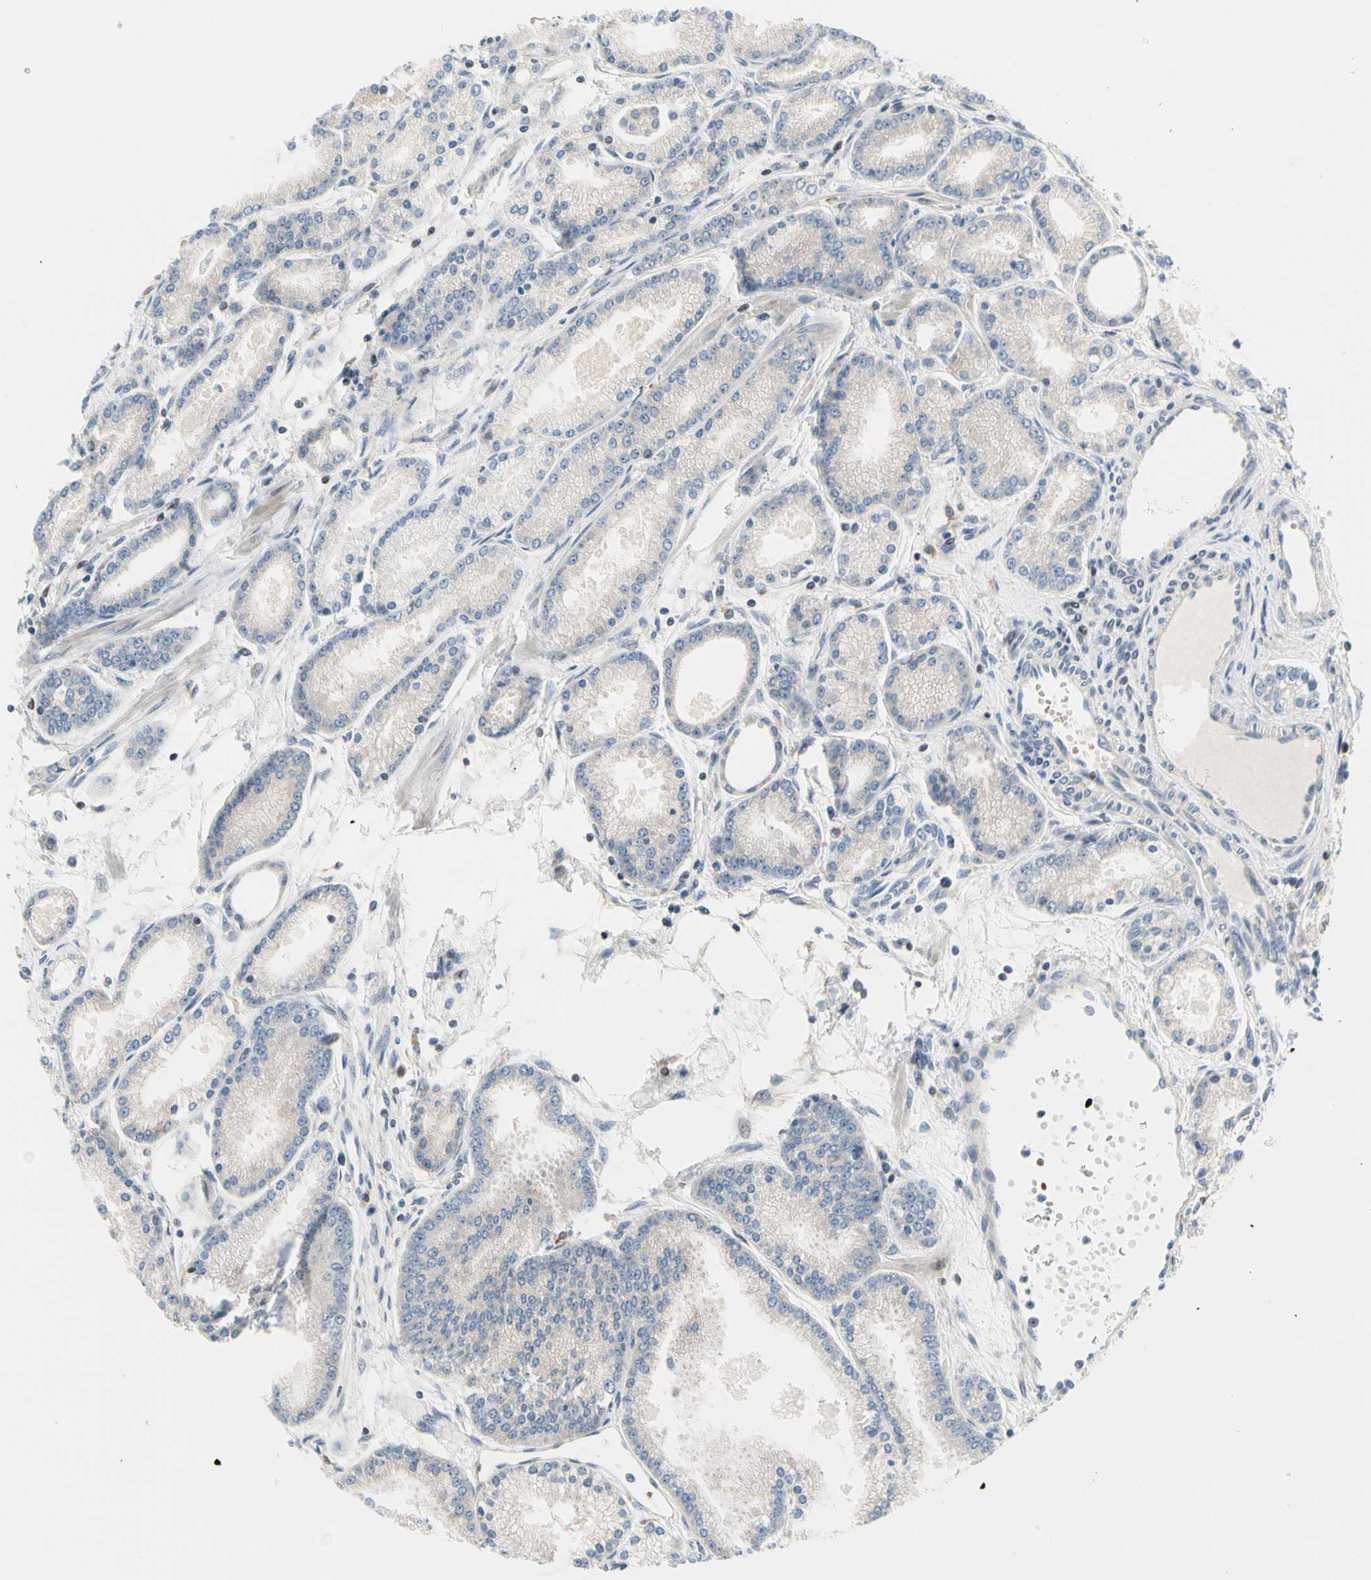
{"staining": {"intensity": "negative", "quantity": "none", "location": "none"}, "tissue": "prostate cancer", "cell_type": "Tumor cells", "image_type": "cancer", "snomed": [{"axis": "morphology", "description": "Adenocarcinoma, High grade"}, {"axis": "topography", "description": "Prostate"}], "caption": "Human prostate cancer stained for a protein using IHC shows no positivity in tumor cells.", "gene": "MAP3K3", "patient": {"sex": "male", "age": 61}}